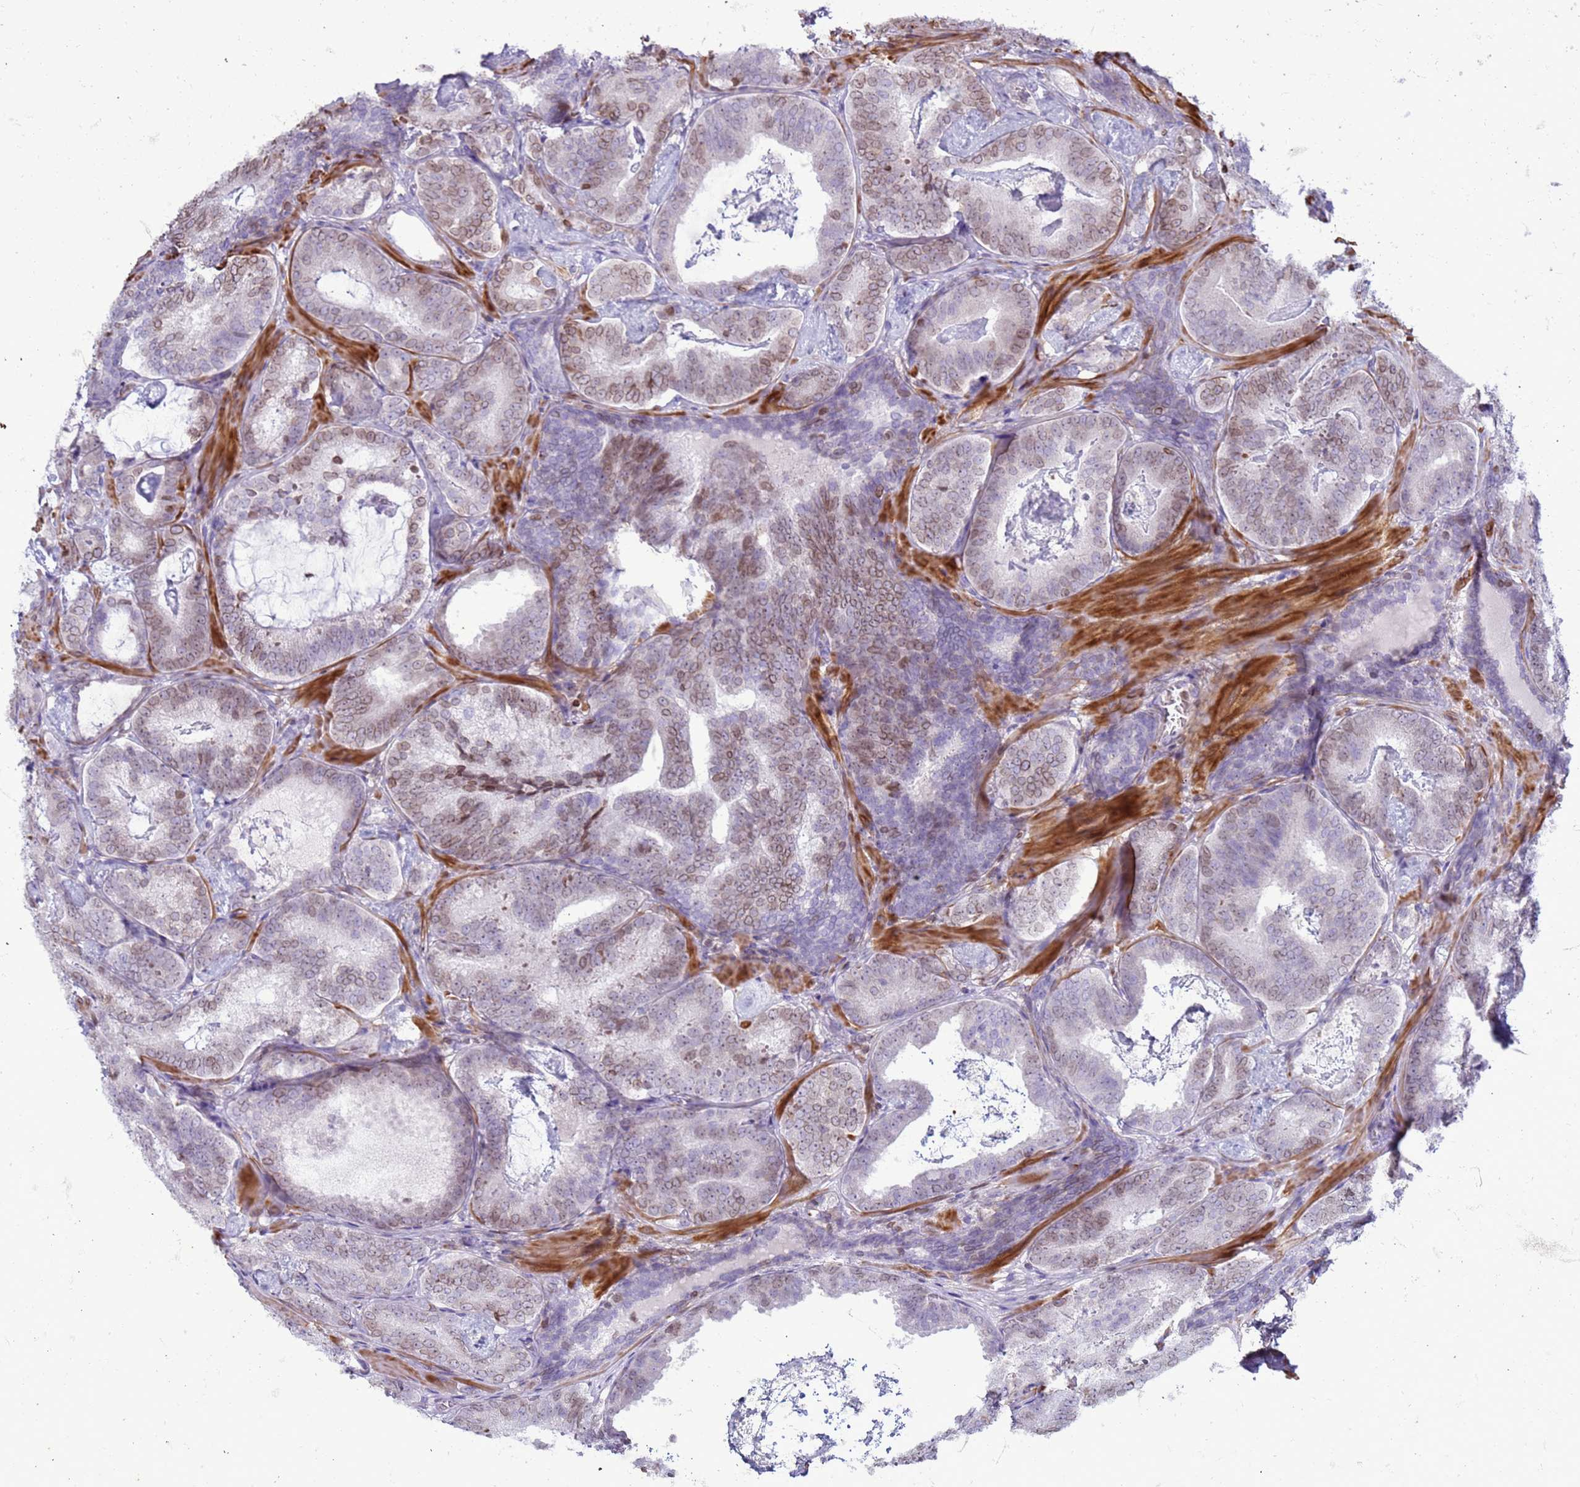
{"staining": {"intensity": "moderate", "quantity": "<25%", "location": "cytoplasmic/membranous,nuclear"}, "tissue": "prostate cancer", "cell_type": "Tumor cells", "image_type": "cancer", "snomed": [{"axis": "morphology", "description": "Adenocarcinoma, Low grade"}, {"axis": "topography", "description": "Prostate"}], "caption": "Immunohistochemistry (IHC) of prostate cancer demonstrates low levels of moderate cytoplasmic/membranous and nuclear staining in about <25% of tumor cells. (DAB (3,3'-diaminobenzidine) = brown stain, brightfield microscopy at high magnification).", "gene": "METTL25B", "patient": {"sex": "male", "age": 60}}